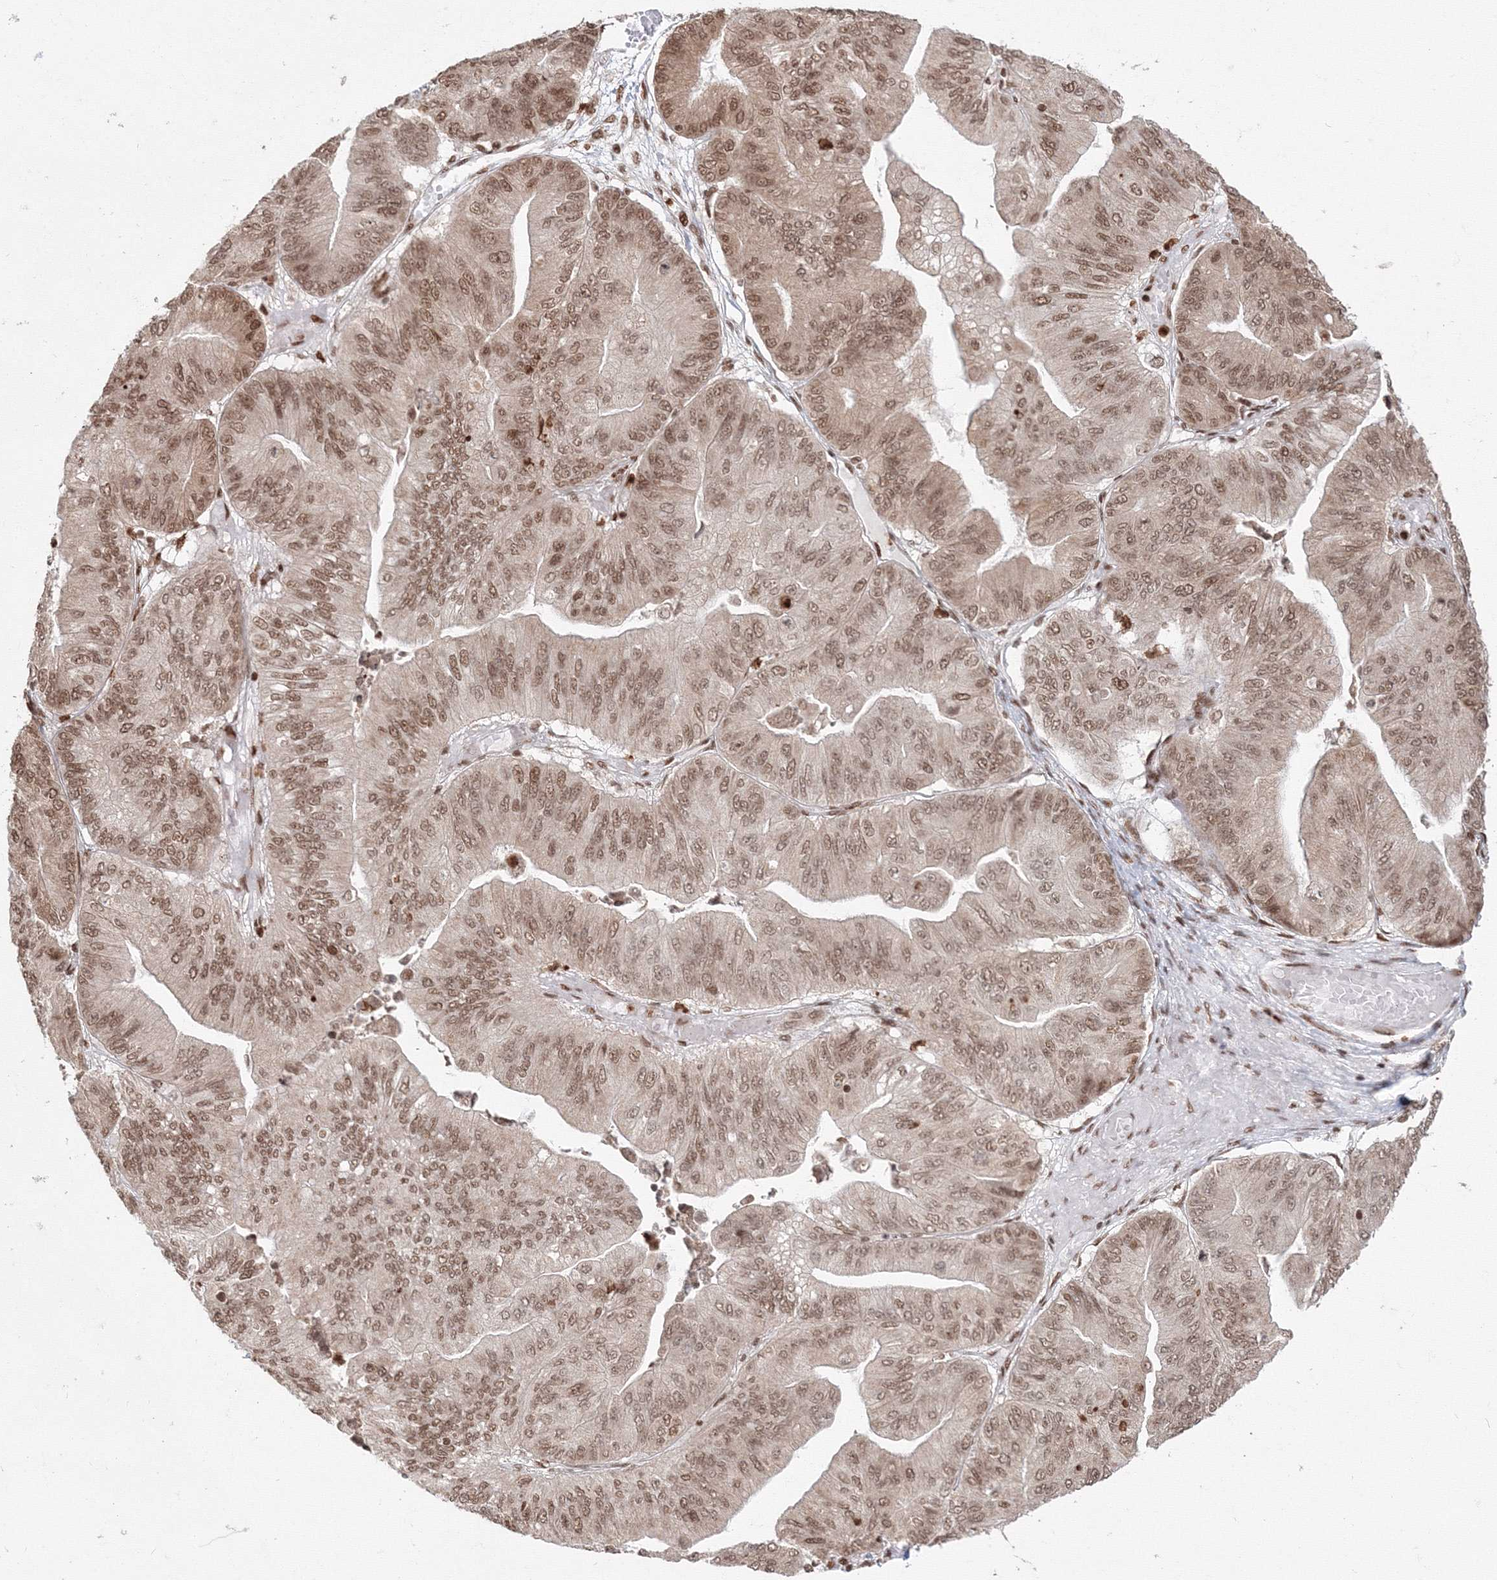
{"staining": {"intensity": "moderate", "quantity": ">75%", "location": "nuclear"}, "tissue": "ovarian cancer", "cell_type": "Tumor cells", "image_type": "cancer", "snomed": [{"axis": "morphology", "description": "Cystadenocarcinoma, mucinous, NOS"}, {"axis": "topography", "description": "Ovary"}], "caption": "There is medium levels of moderate nuclear positivity in tumor cells of ovarian cancer (mucinous cystadenocarcinoma), as demonstrated by immunohistochemical staining (brown color).", "gene": "KIF20A", "patient": {"sex": "female", "age": 61}}